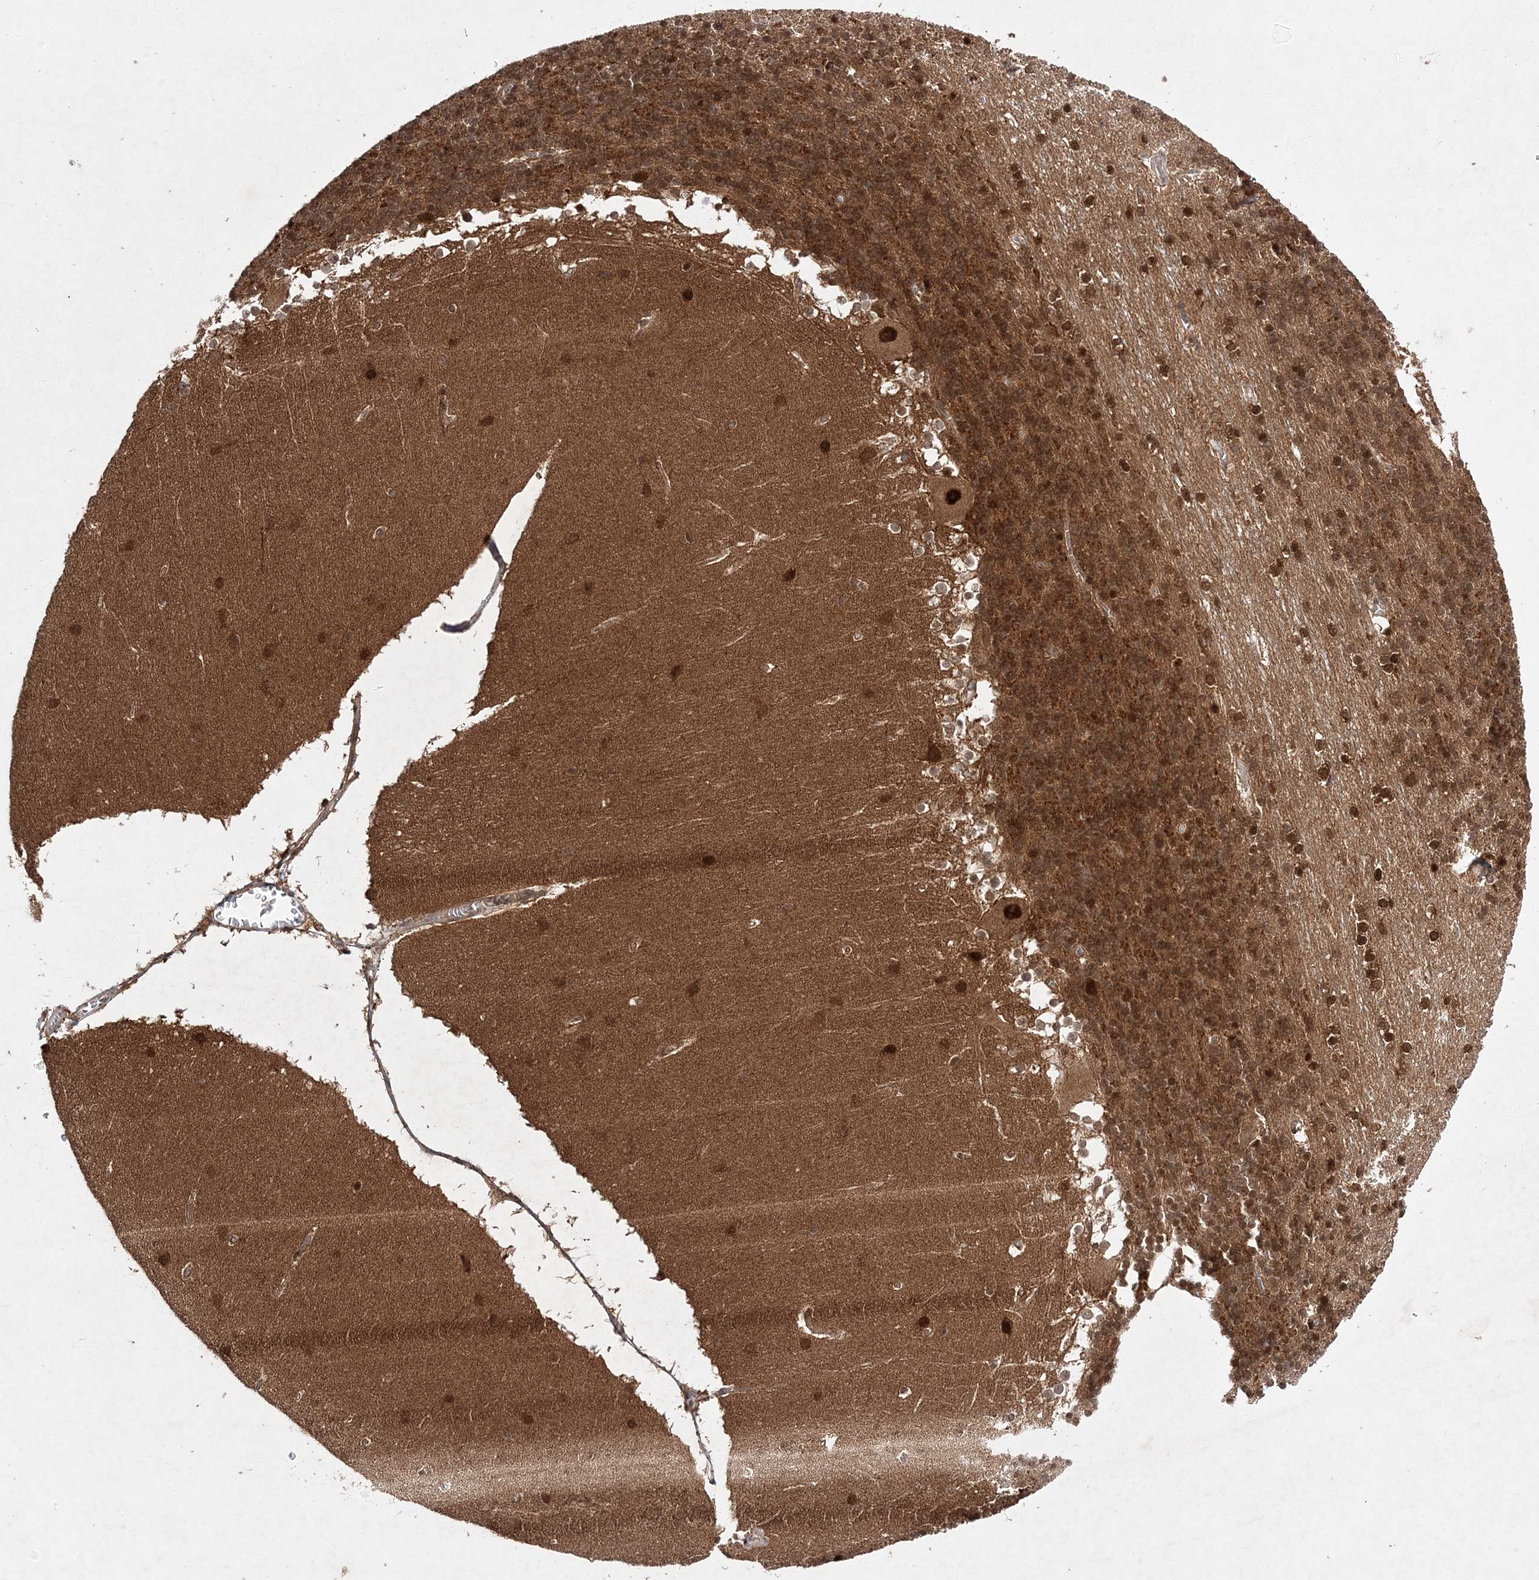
{"staining": {"intensity": "moderate", "quantity": ">75%", "location": "cytoplasmic/membranous,nuclear"}, "tissue": "cerebellum", "cell_type": "Cells in granular layer", "image_type": "normal", "snomed": [{"axis": "morphology", "description": "Normal tissue, NOS"}, {"axis": "topography", "description": "Cerebellum"}], "caption": "Cerebellum stained with a brown dye exhibits moderate cytoplasmic/membranous,nuclear positive staining in approximately >75% of cells in granular layer.", "gene": "NIF3L1", "patient": {"sex": "female", "age": 19}}